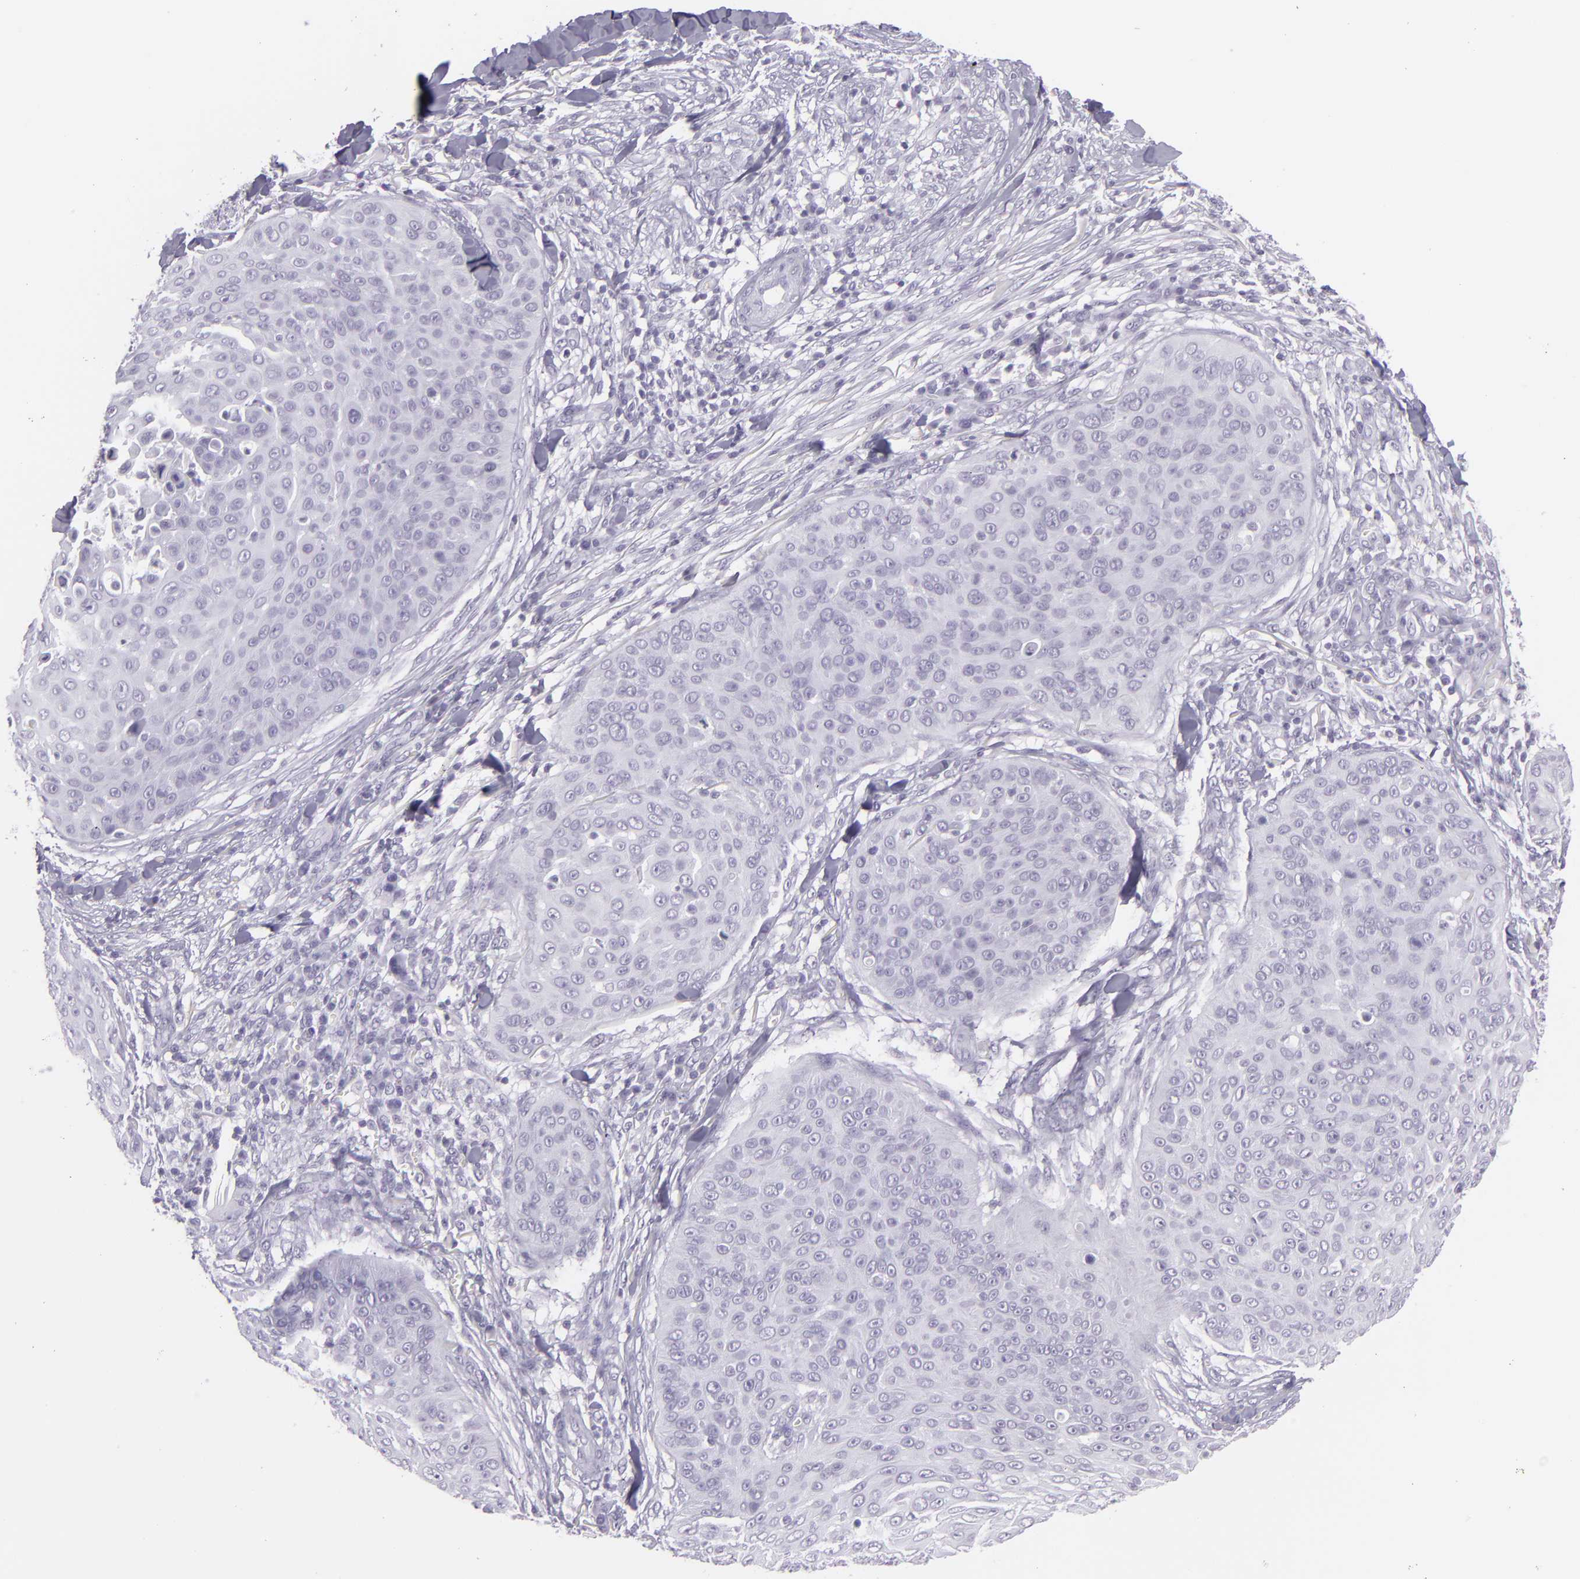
{"staining": {"intensity": "negative", "quantity": "none", "location": "none"}, "tissue": "skin cancer", "cell_type": "Tumor cells", "image_type": "cancer", "snomed": [{"axis": "morphology", "description": "Squamous cell carcinoma, NOS"}, {"axis": "topography", "description": "Skin"}], "caption": "The image reveals no staining of tumor cells in skin cancer (squamous cell carcinoma).", "gene": "MUC6", "patient": {"sex": "male", "age": 82}}